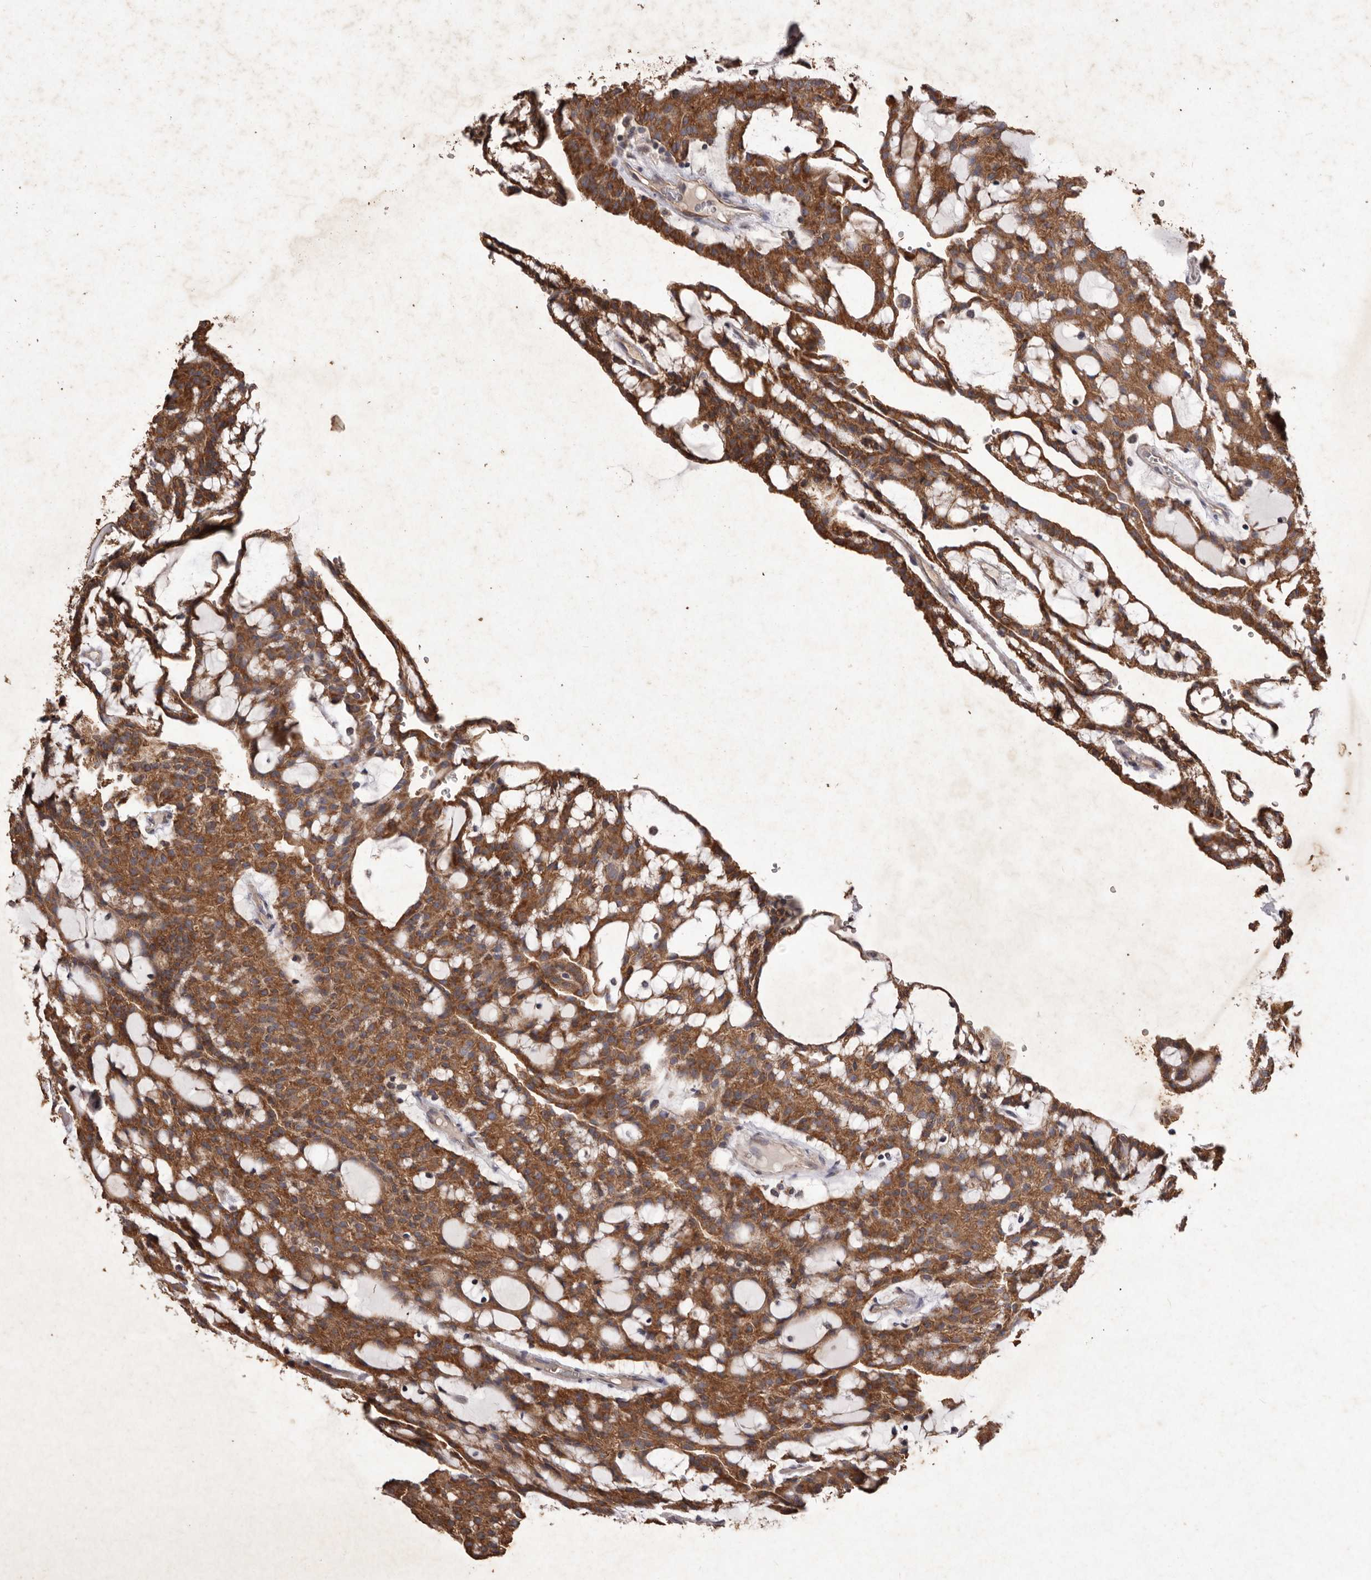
{"staining": {"intensity": "moderate", "quantity": ">75%", "location": "cytoplasmic/membranous"}, "tissue": "renal cancer", "cell_type": "Tumor cells", "image_type": "cancer", "snomed": [{"axis": "morphology", "description": "Adenocarcinoma, NOS"}, {"axis": "topography", "description": "Kidney"}], "caption": "Protein staining by IHC reveals moderate cytoplasmic/membranous staining in approximately >75% of tumor cells in renal adenocarcinoma.", "gene": "CXCL14", "patient": {"sex": "male", "age": 63}}